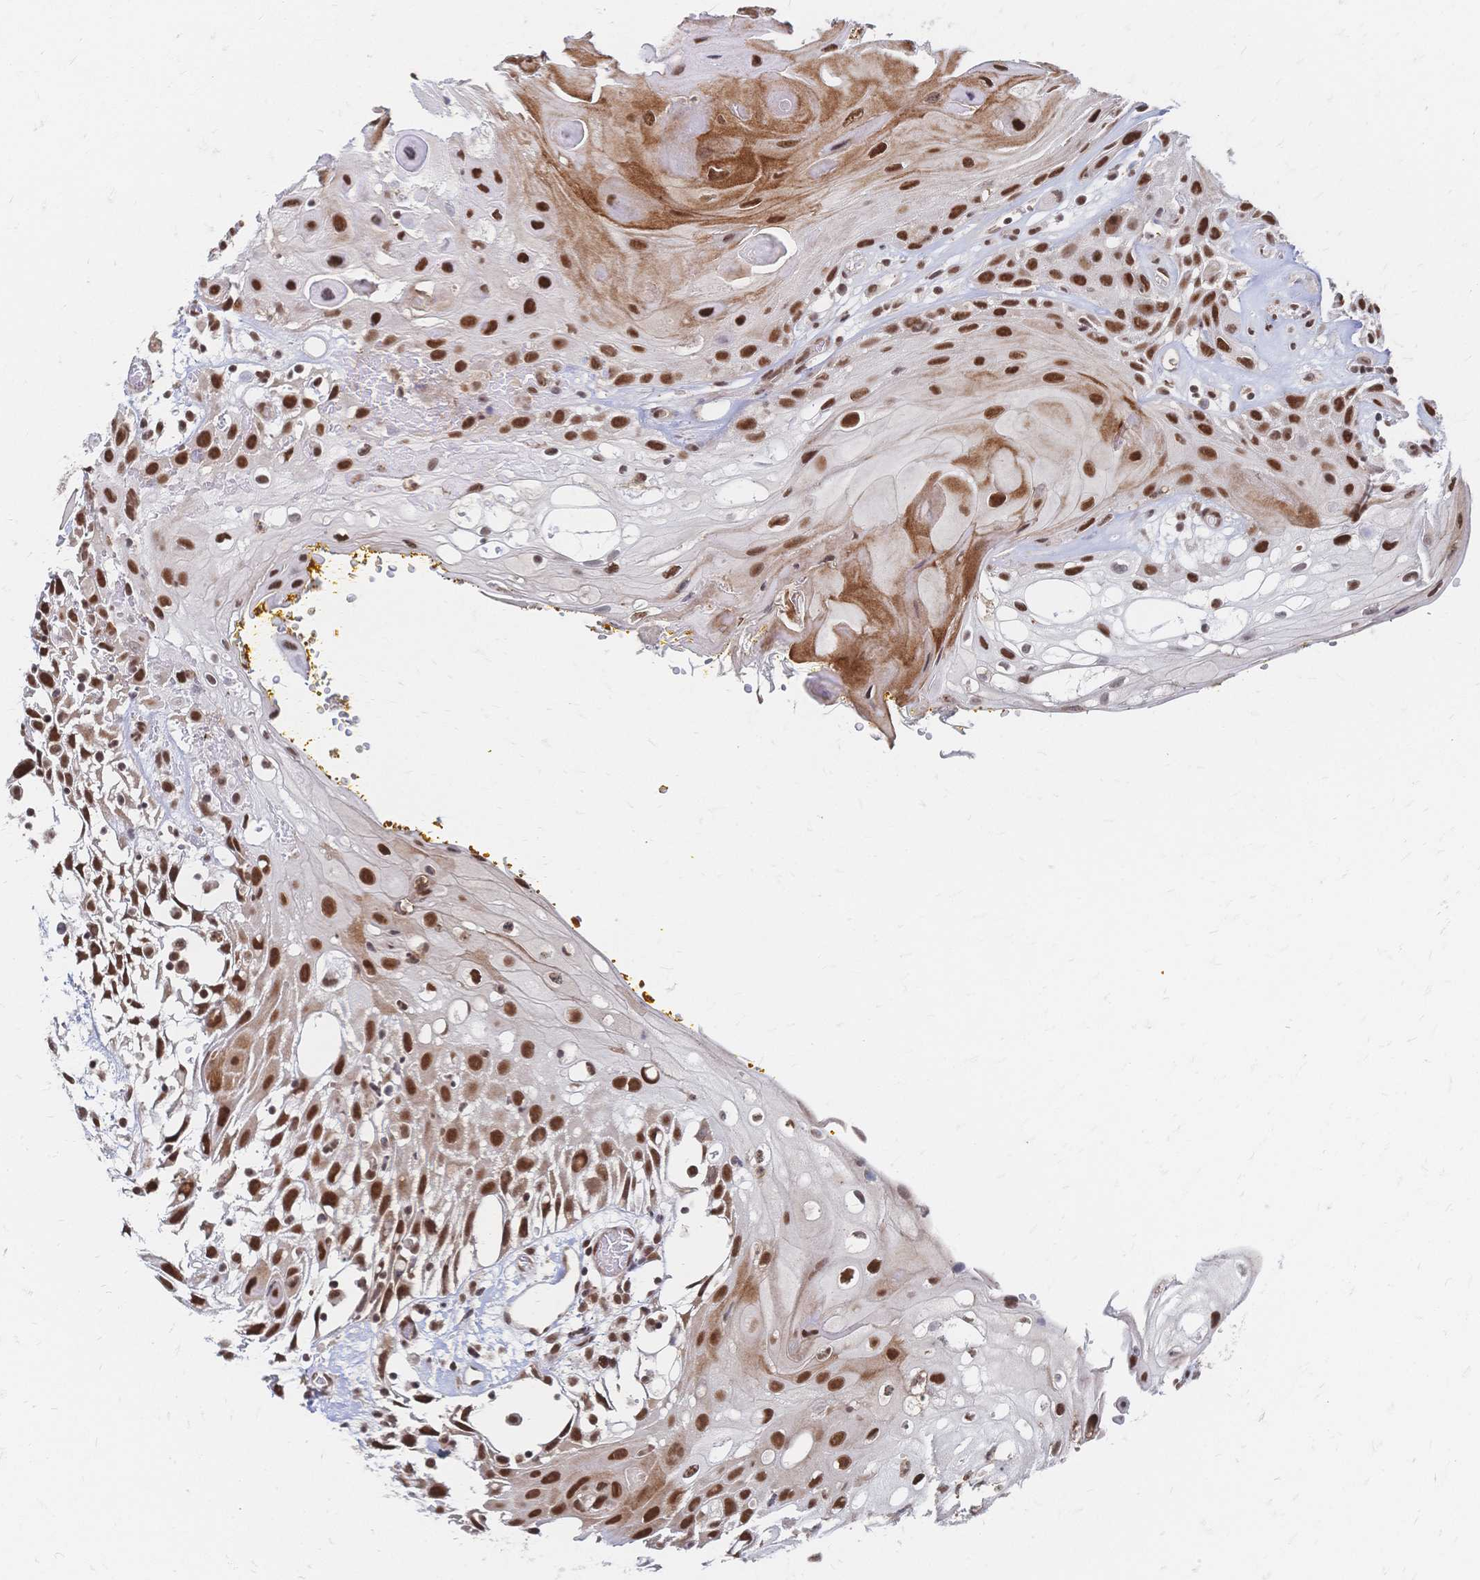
{"staining": {"intensity": "strong", "quantity": ">75%", "location": "nuclear"}, "tissue": "head and neck cancer", "cell_type": "Tumor cells", "image_type": "cancer", "snomed": [{"axis": "morphology", "description": "Squamous cell carcinoma, NOS"}, {"axis": "topography", "description": "Oral tissue"}, {"axis": "topography", "description": "Head-Neck"}], "caption": "The photomicrograph displays a brown stain indicating the presence of a protein in the nuclear of tumor cells in head and neck cancer. (IHC, brightfield microscopy, high magnification).", "gene": "NELFA", "patient": {"sex": "male", "age": 49}}